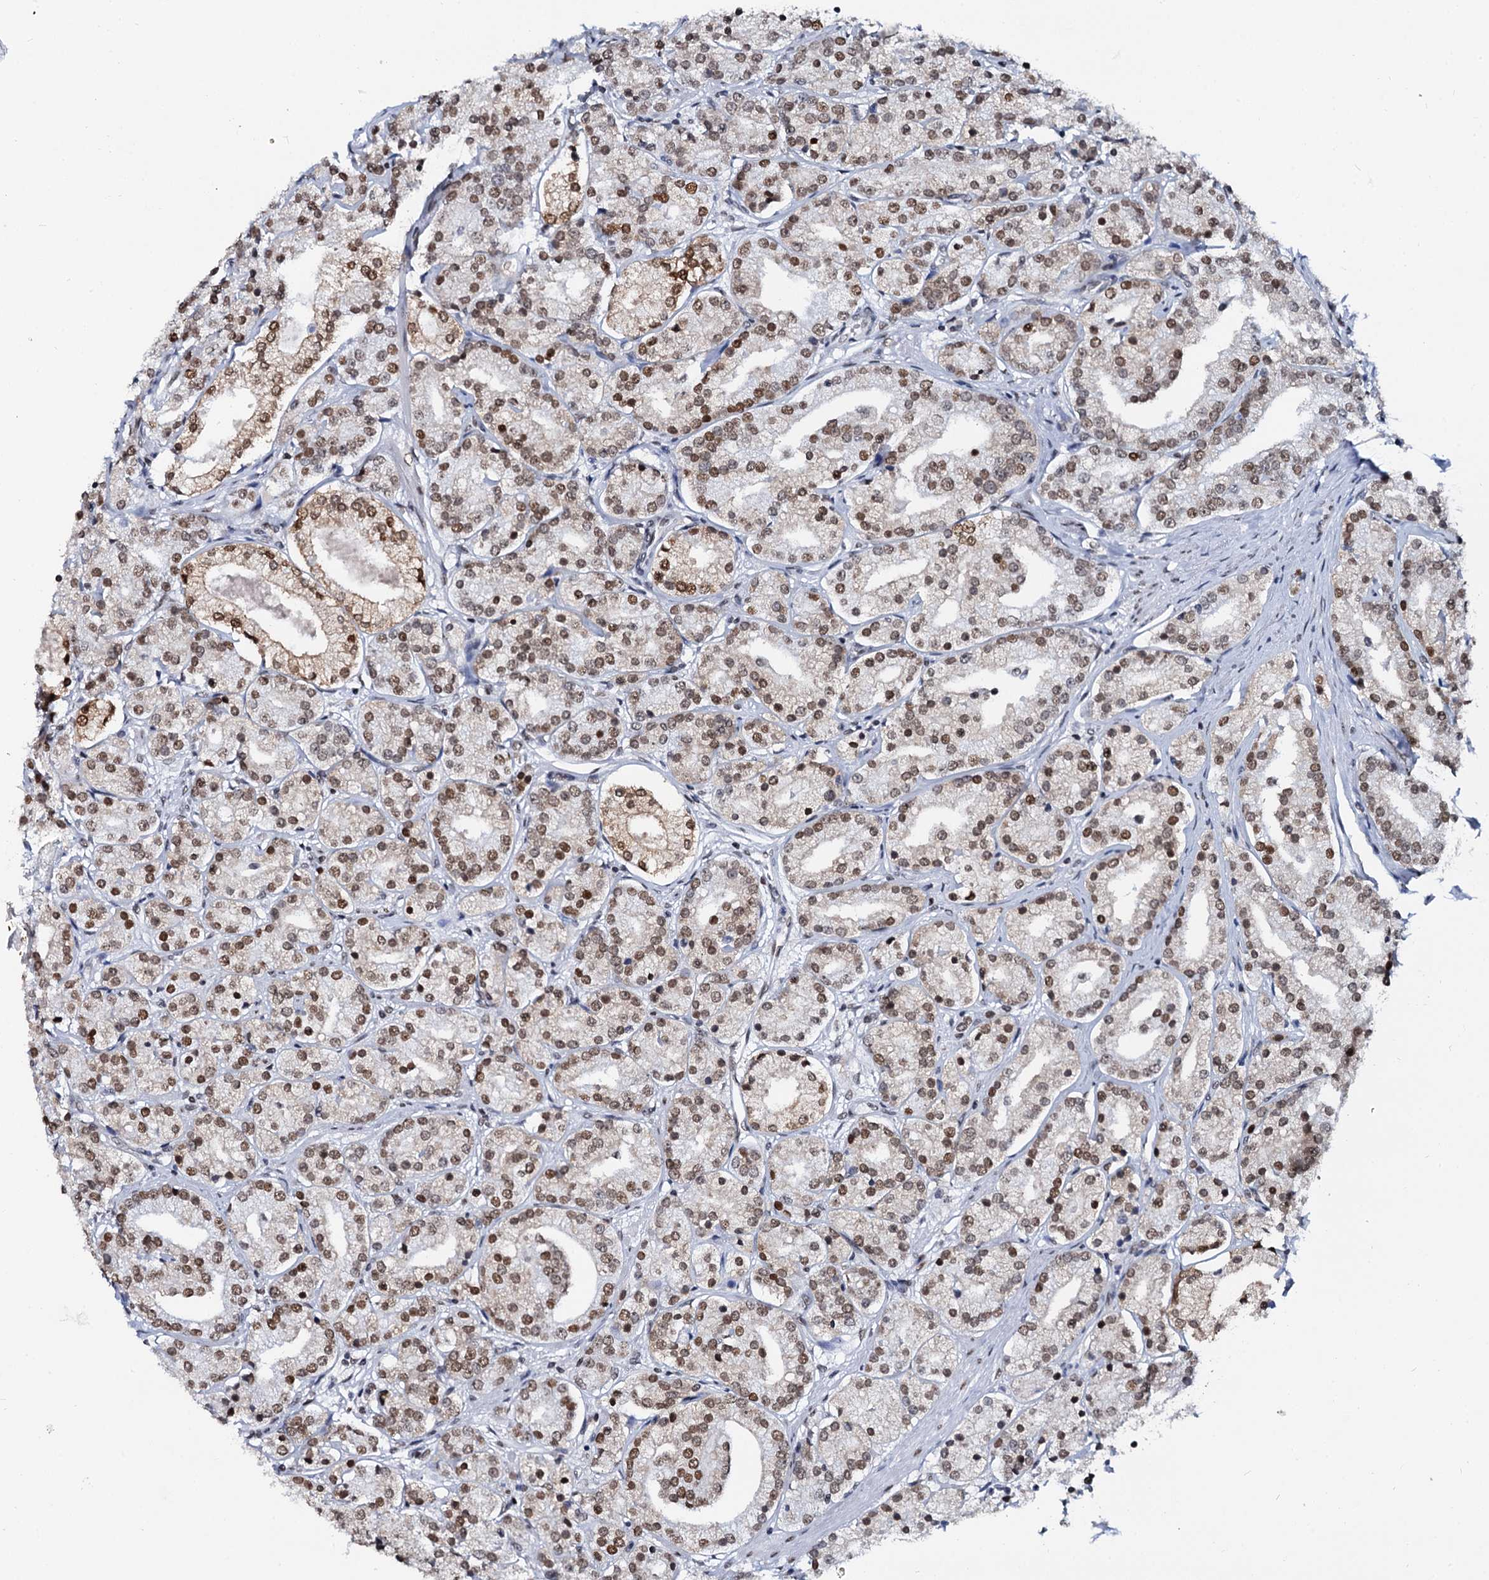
{"staining": {"intensity": "moderate", "quantity": ">75%", "location": "nuclear"}, "tissue": "prostate cancer", "cell_type": "Tumor cells", "image_type": "cancer", "snomed": [{"axis": "morphology", "description": "Adenocarcinoma, High grade"}, {"axis": "topography", "description": "Prostate"}], "caption": "Moderate nuclear positivity is seen in approximately >75% of tumor cells in prostate cancer (high-grade adenocarcinoma).", "gene": "CMAS", "patient": {"sex": "male", "age": 69}}